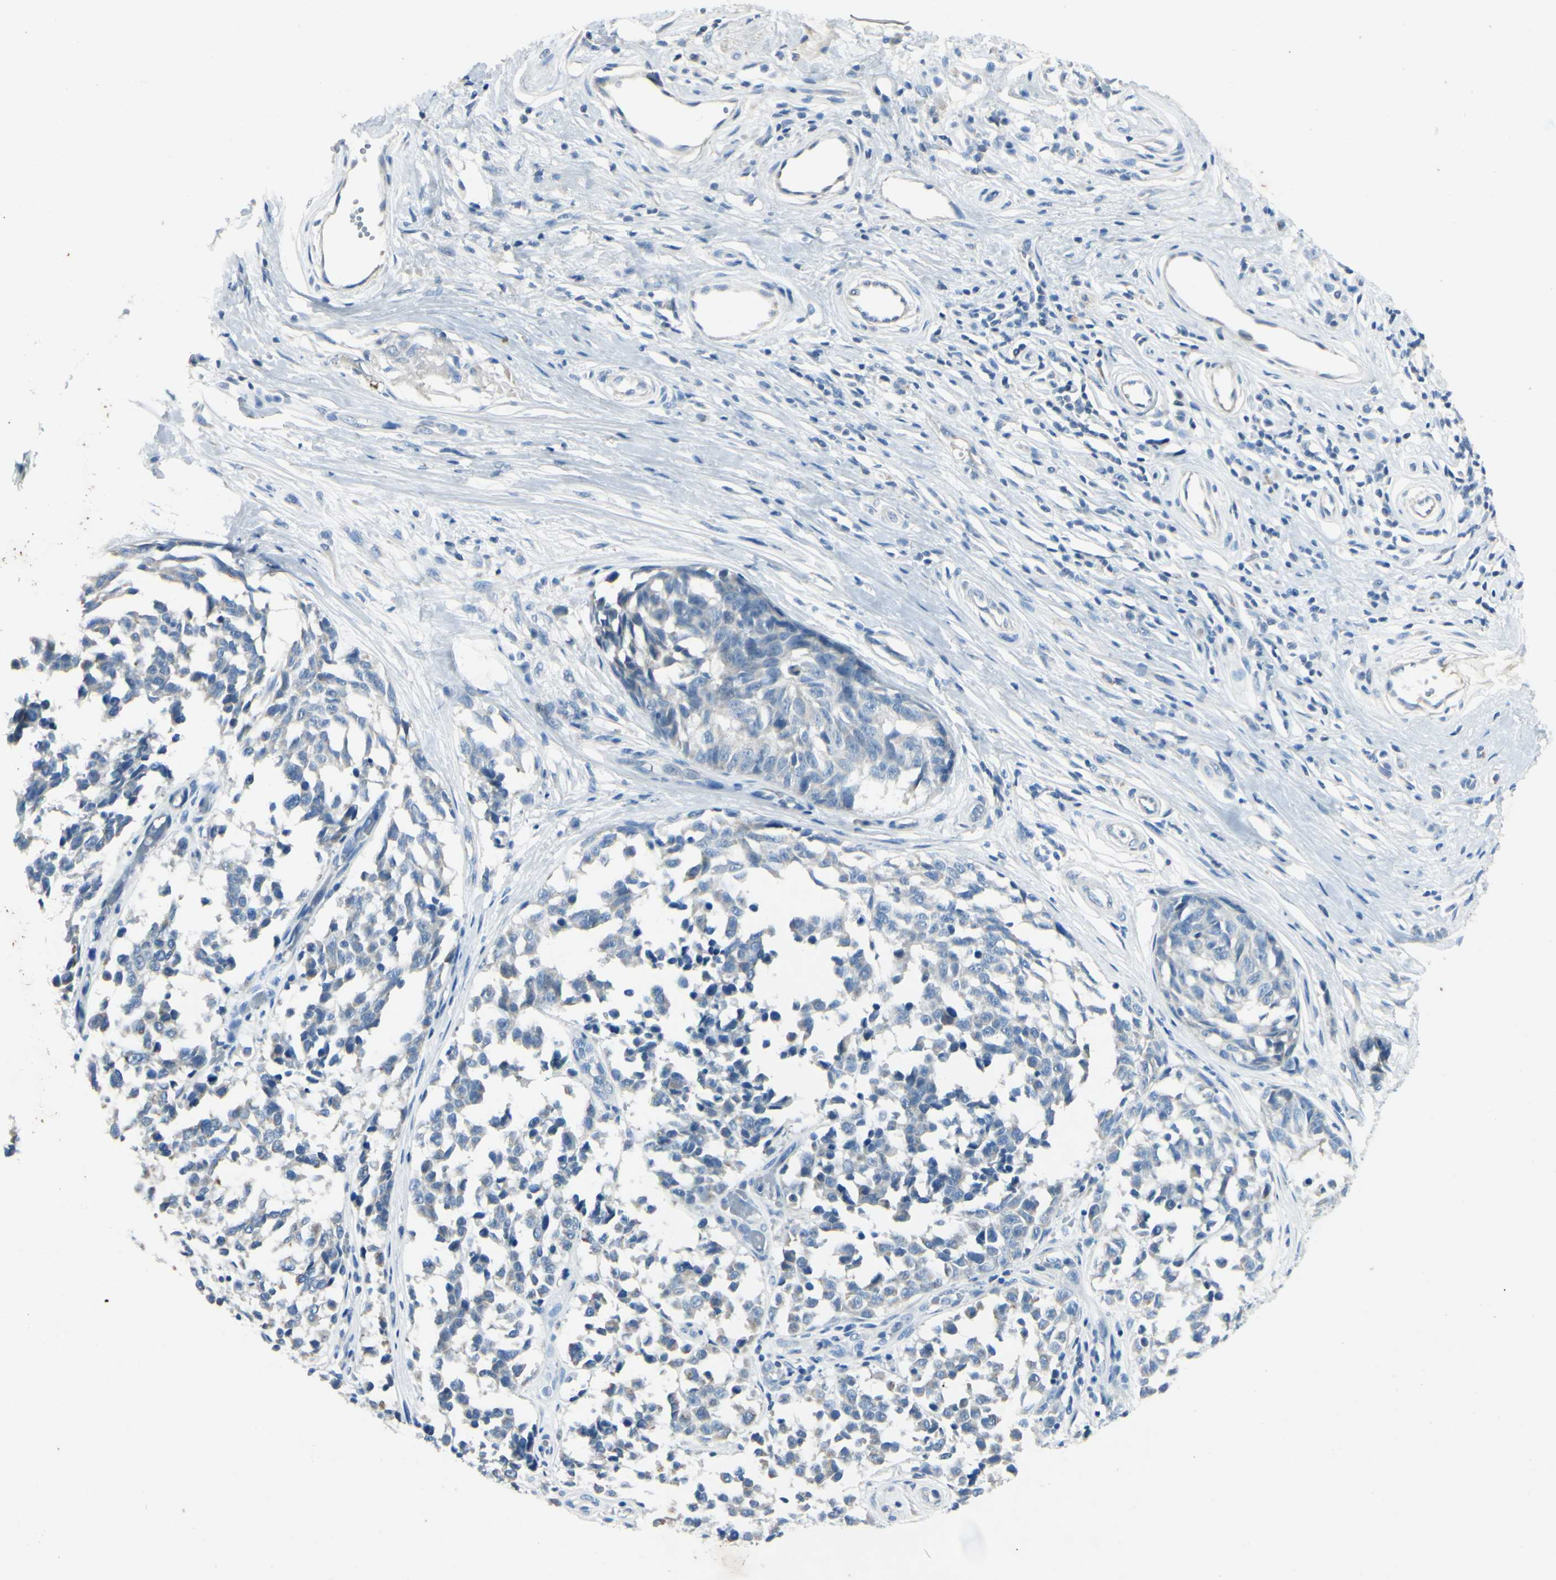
{"staining": {"intensity": "negative", "quantity": "none", "location": "none"}, "tissue": "melanoma", "cell_type": "Tumor cells", "image_type": "cancer", "snomed": [{"axis": "morphology", "description": "Malignant melanoma, NOS"}, {"axis": "topography", "description": "Skin"}], "caption": "The histopathology image demonstrates no significant expression in tumor cells of malignant melanoma.", "gene": "SNAP91", "patient": {"sex": "female", "age": 64}}